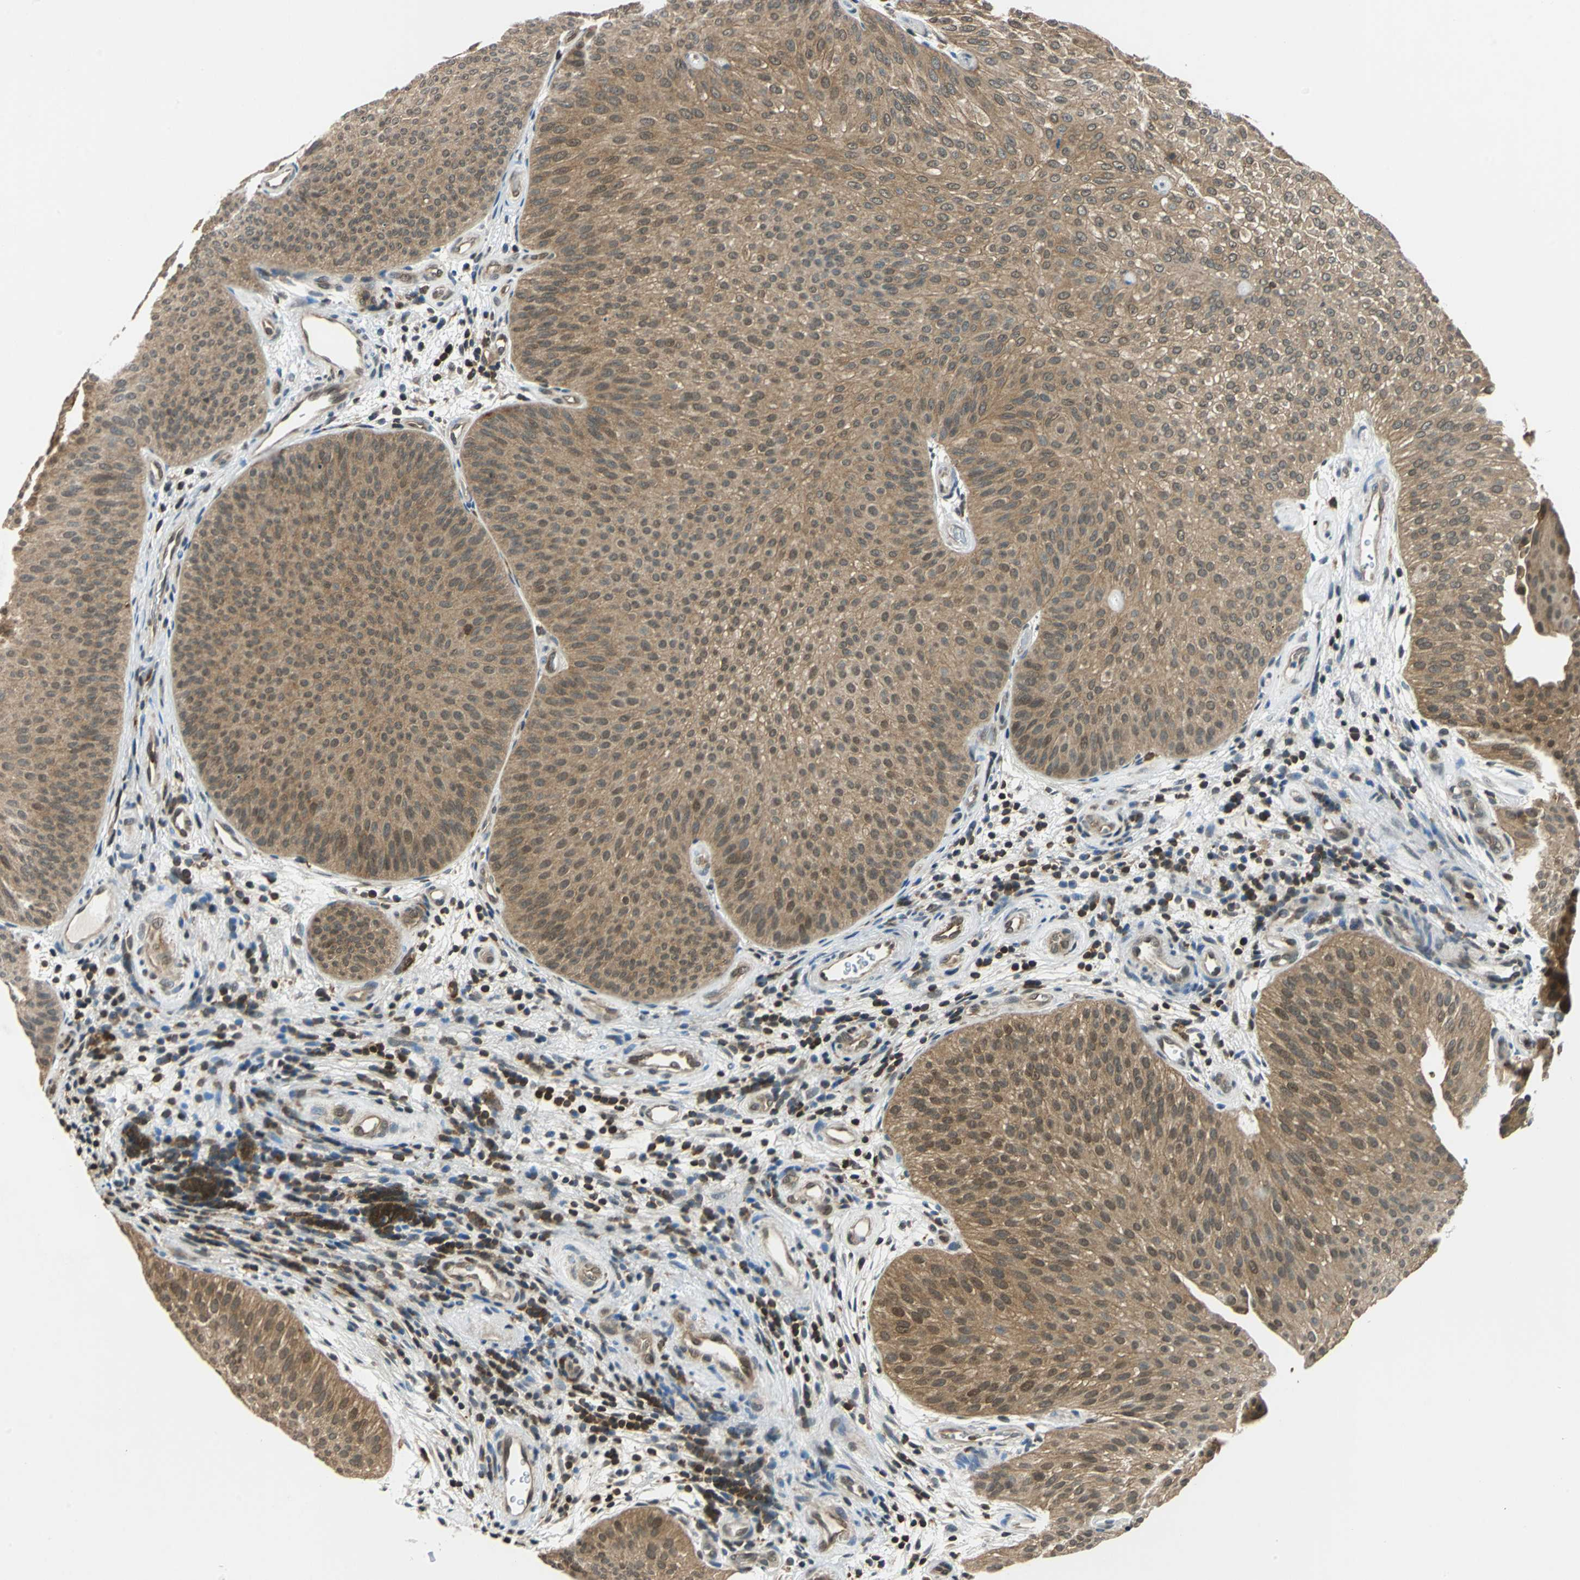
{"staining": {"intensity": "moderate", "quantity": ">75%", "location": "cytoplasmic/membranous,nuclear"}, "tissue": "urothelial cancer", "cell_type": "Tumor cells", "image_type": "cancer", "snomed": [{"axis": "morphology", "description": "Urothelial carcinoma, Low grade"}, {"axis": "topography", "description": "Urinary bladder"}], "caption": "Protein staining of urothelial cancer tissue demonstrates moderate cytoplasmic/membranous and nuclear staining in about >75% of tumor cells.", "gene": "ARPC3", "patient": {"sex": "female", "age": 60}}